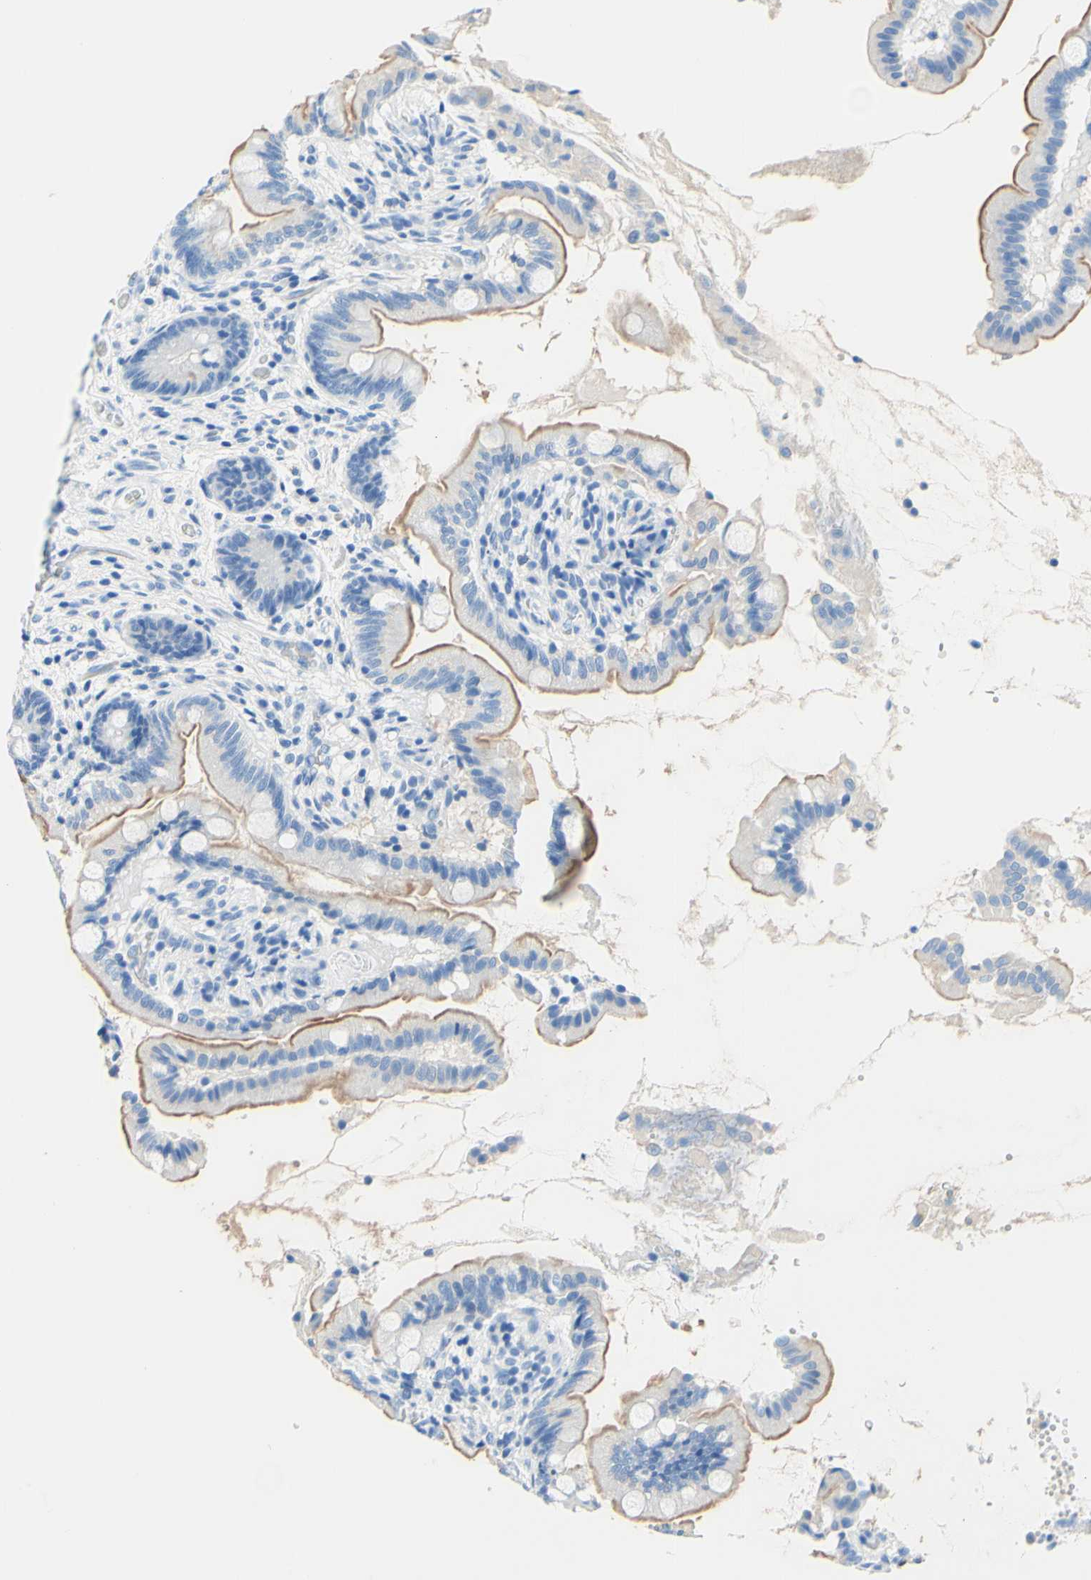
{"staining": {"intensity": "weak", "quantity": "25%-75%", "location": "cytoplasmic/membranous"}, "tissue": "small intestine", "cell_type": "Glandular cells", "image_type": "normal", "snomed": [{"axis": "morphology", "description": "Normal tissue, NOS"}, {"axis": "topography", "description": "Small intestine"}], "caption": "Small intestine stained for a protein shows weak cytoplasmic/membranous positivity in glandular cells. (DAB = brown stain, brightfield microscopy at high magnification).", "gene": "MYH2", "patient": {"sex": "female", "age": 56}}